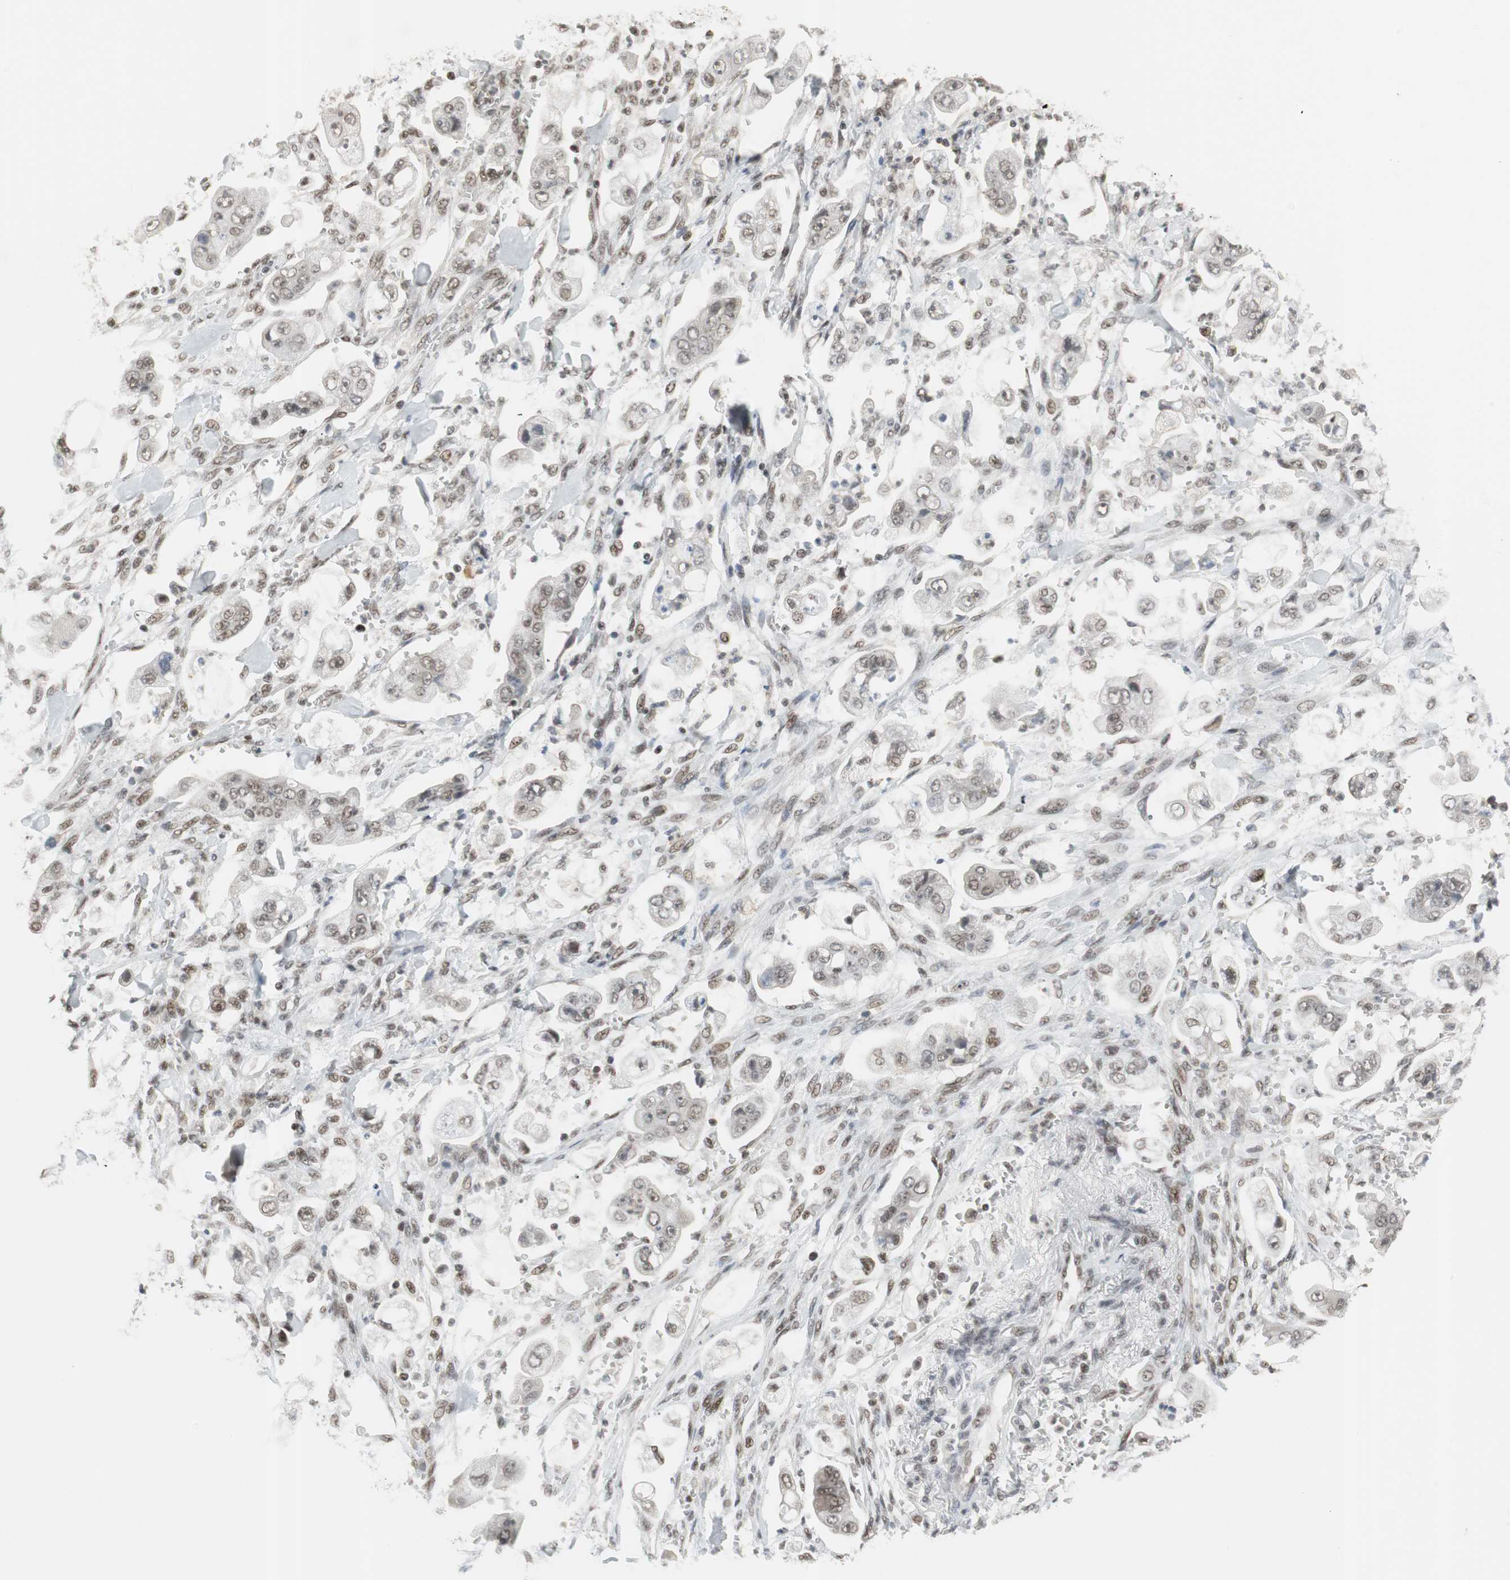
{"staining": {"intensity": "weak", "quantity": ">75%", "location": "nuclear"}, "tissue": "stomach cancer", "cell_type": "Tumor cells", "image_type": "cancer", "snomed": [{"axis": "morphology", "description": "Adenocarcinoma, NOS"}, {"axis": "topography", "description": "Stomach"}], "caption": "High-power microscopy captured an immunohistochemistry image of stomach adenocarcinoma, revealing weak nuclear staining in about >75% of tumor cells.", "gene": "RTF1", "patient": {"sex": "male", "age": 62}}